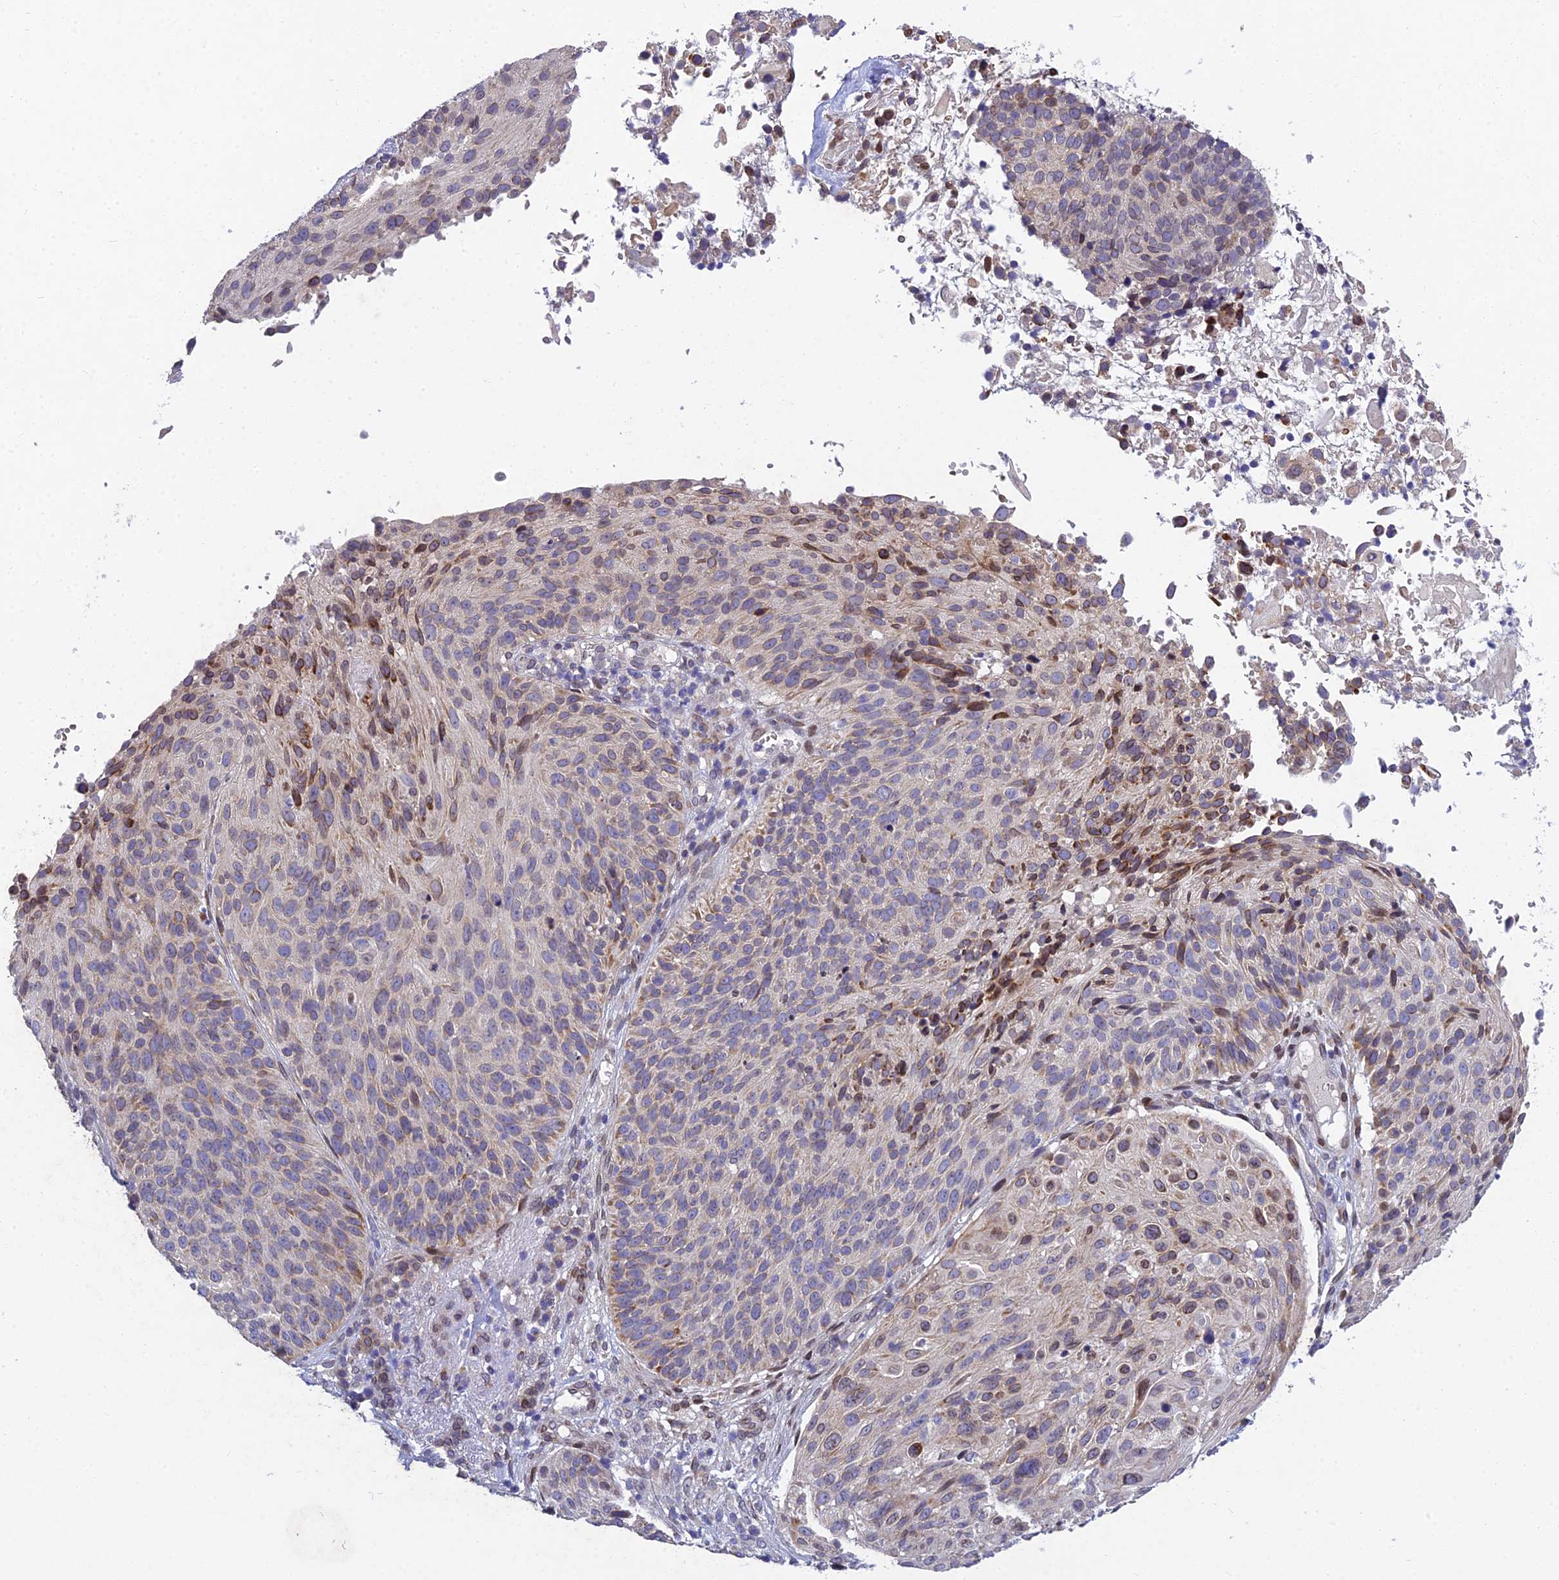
{"staining": {"intensity": "moderate", "quantity": "<25%", "location": "cytoplasmic/membranous"}, "tissue": "cervical cancer", "cell_type": "Tumor cells", "image_type": "cancer", "snomed": [{"axis": "morphology", "description": "Squamous cell carcinoma, NOS"}, {"axis": "topography", "description": "Cervix"}], "caption": "Cervical cancer (squamous cell carcinoma) tissue demonstrates moderate cytoplasmic/membranous positivity in approximately <25% of tumor cells", "gene": "MGAT2", "patient": {"sex": "female", "age": 74}}